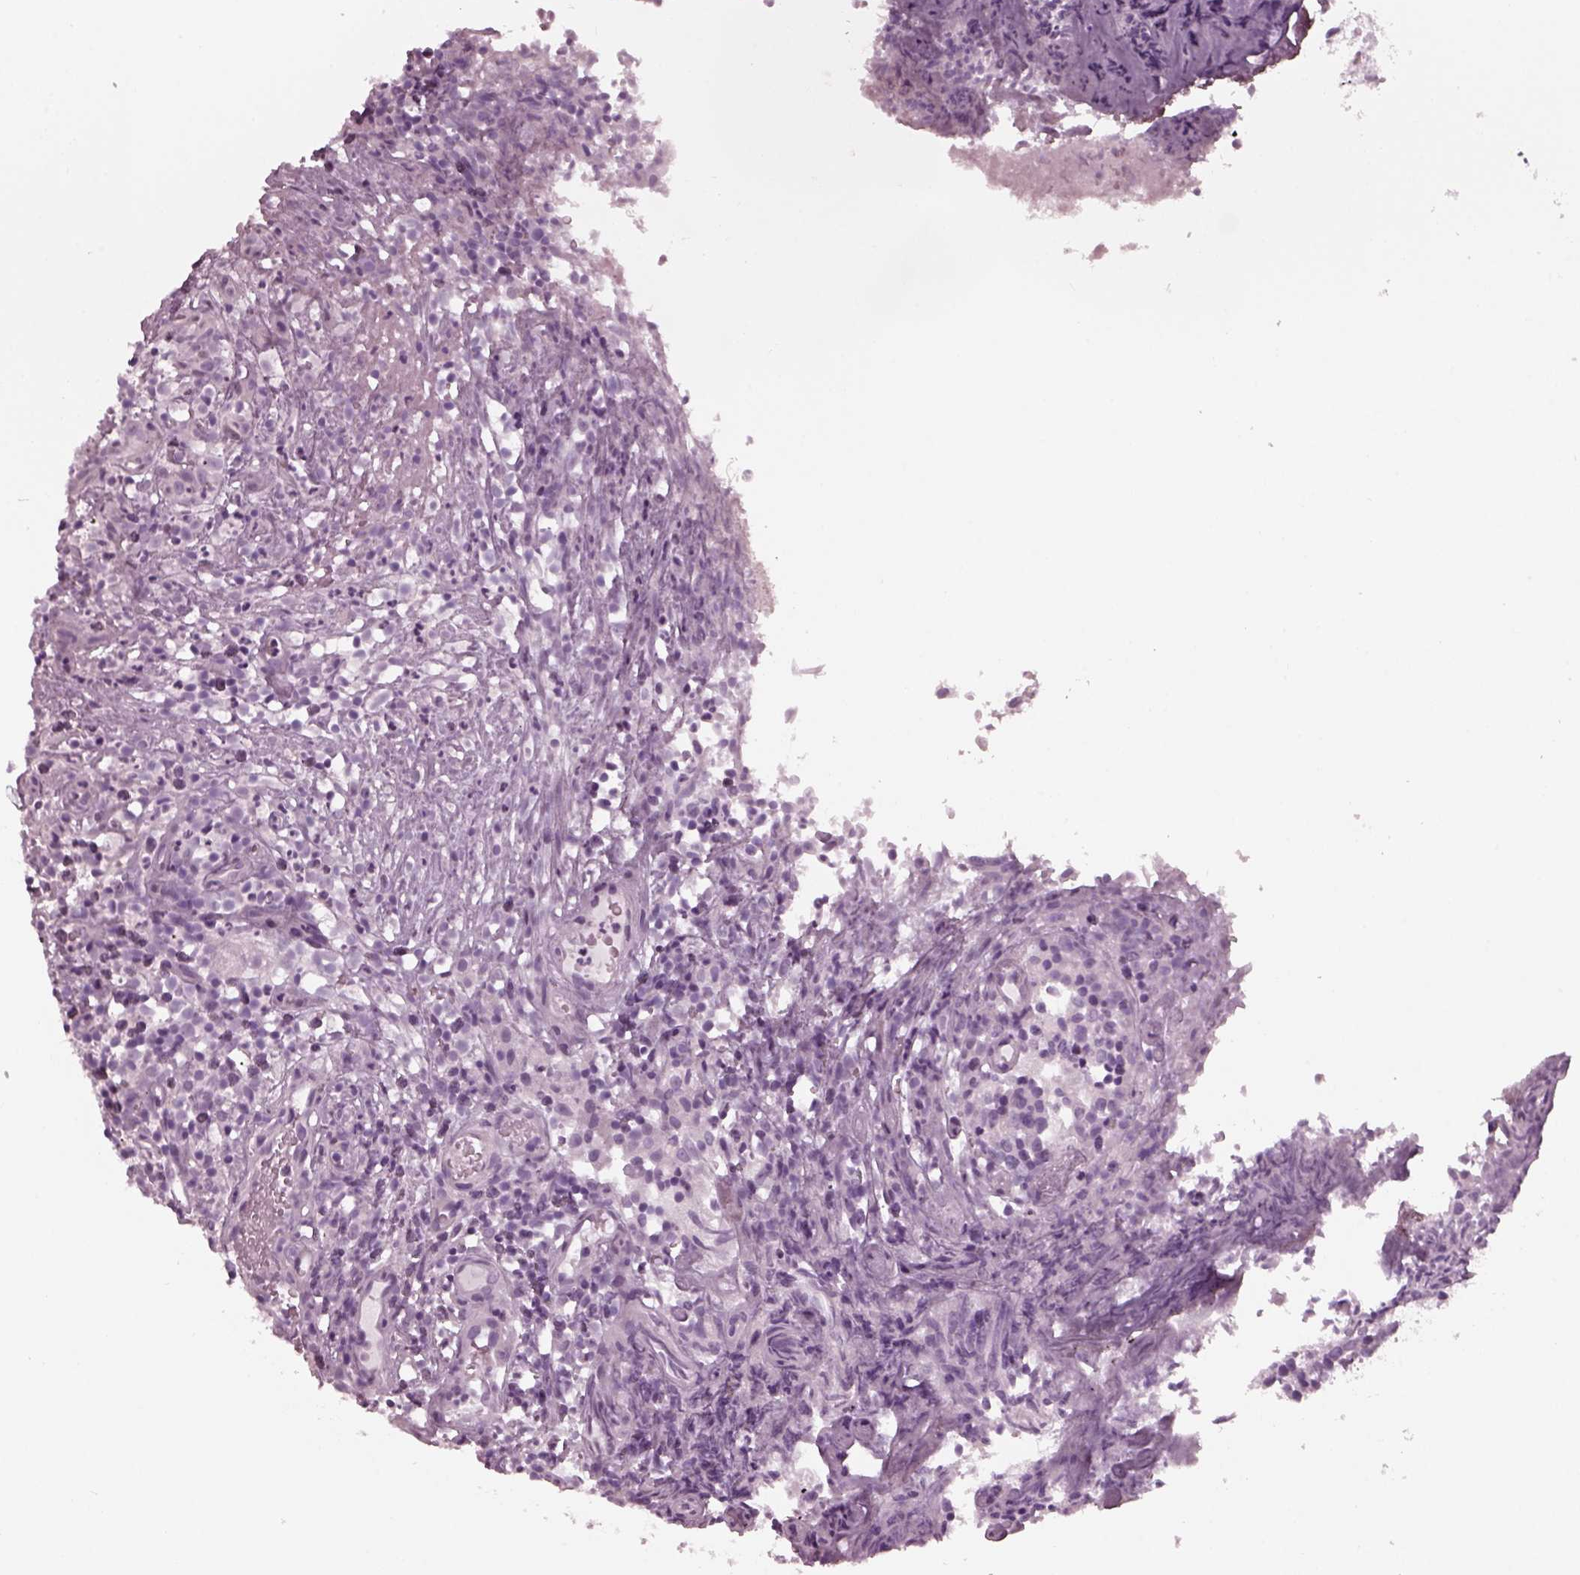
{"staining": {"intensity": "negative", "quantity": "none", "location": "none"}, "tissue": "prostate cancer", "cell_type": "Tumor cells", "image_type": "cancer", "snomed": [{"axis": "morphology", "description": "Adenocarcinoma, High grade"}, {"axis": "topography", "description": "Prostate"}], "caption": "Human adenocarcinoma (high-grade) (prostate) stained for a protein using immunohistochemistry (IHC) reveals no staining in tumor cells.", "gene": "TPPP2", "patient": {"sex": "male", "age": 53}}